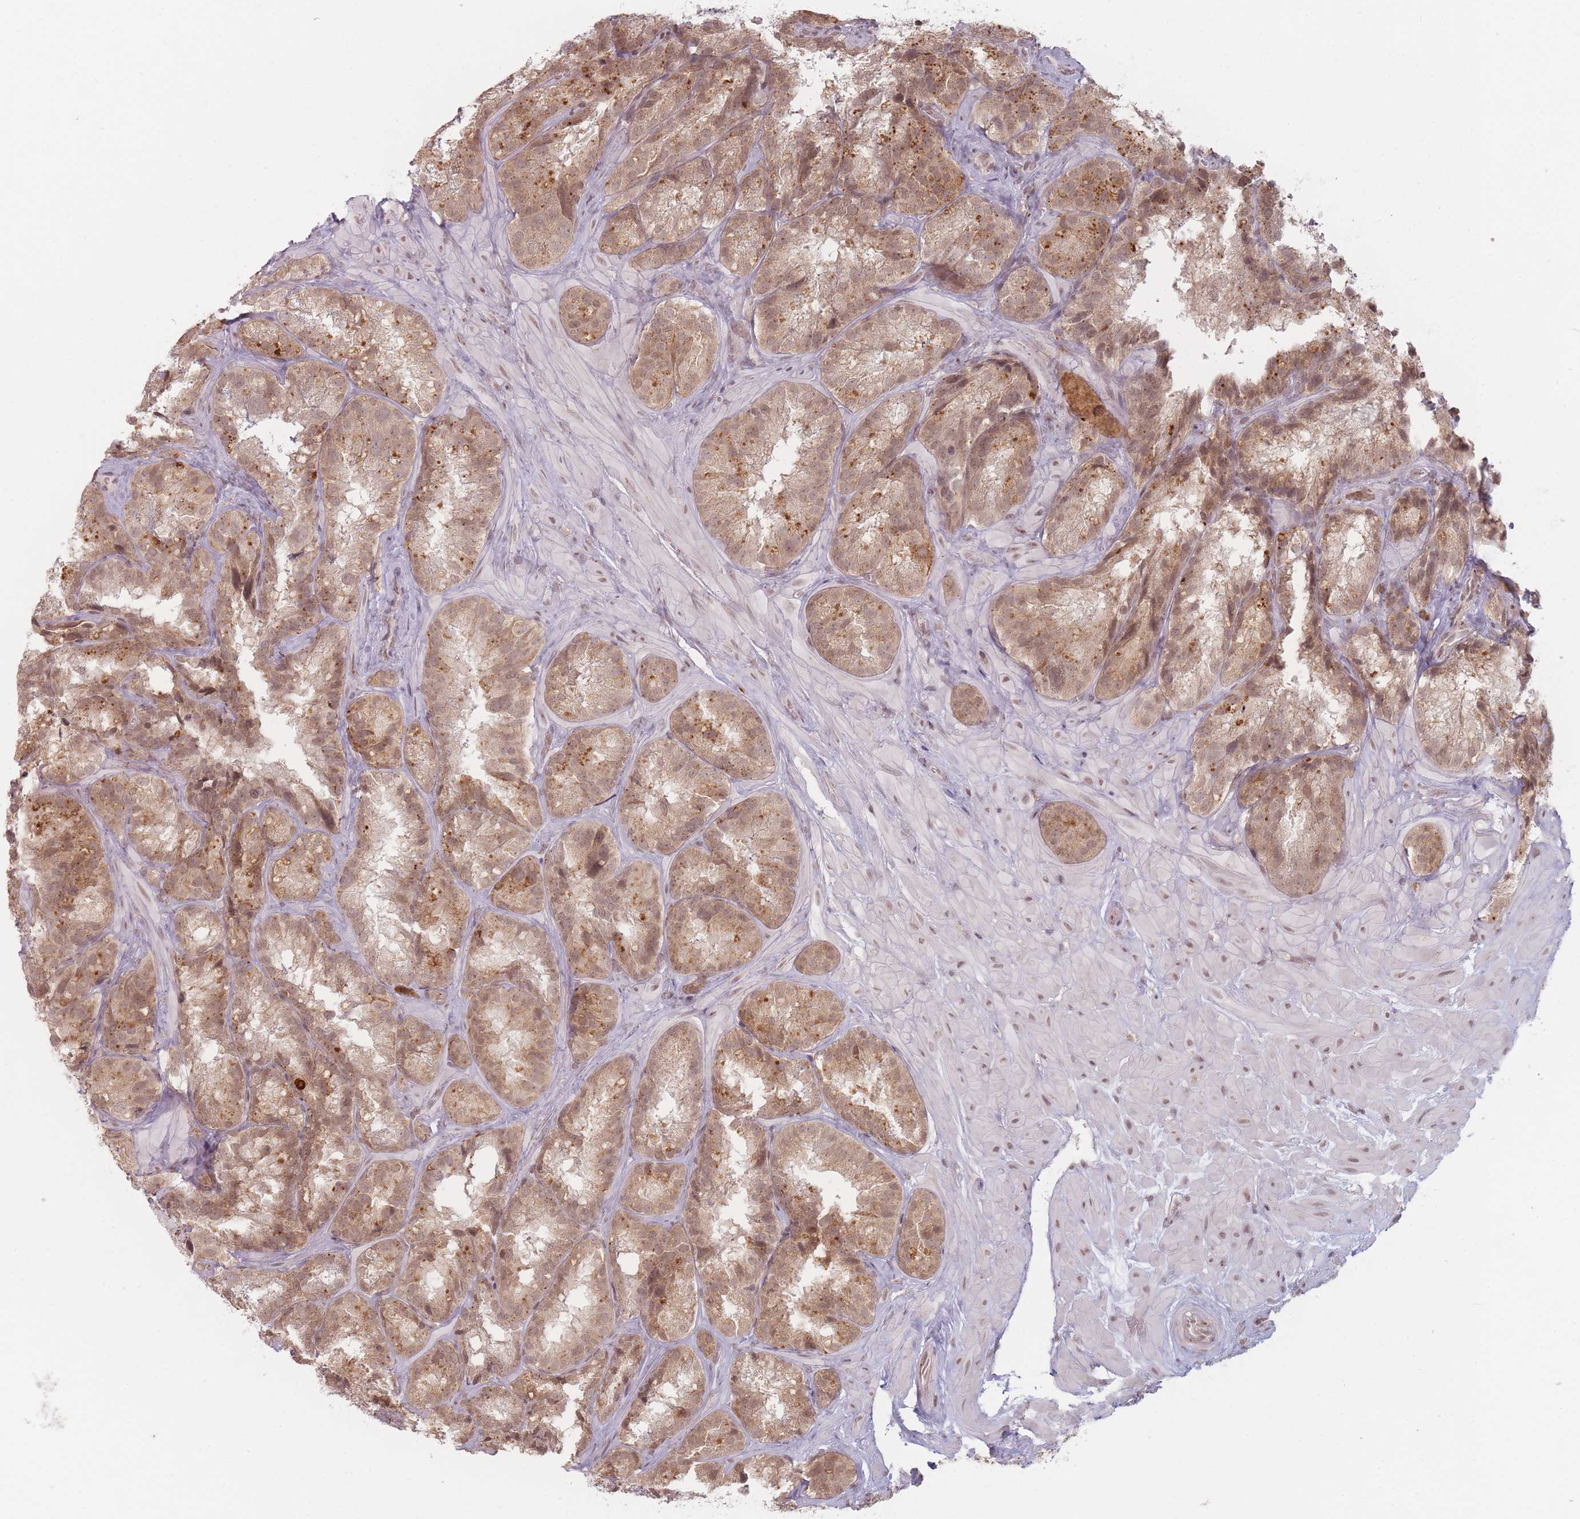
{"staining": {"intensity": "moderate", "quantity": ">75%", "location": "cytoplasmic/membranous,nuclear"}, "tissue": "seminal vesicle", "cell_type": "Glandular cells", "image_type": "normal", "snomed": [{"axis": "morphology", "description": "Normal tissue, NOS"}, {"axis": "topography", "description": "Seminal veicle"}], "caption": "Immunohistochemical staining of unremarkable human seminal vesicle exhibits moderate cytoplasmic/membranous,nuclear protein staining in about >75% of glandular cells. The staining was performed using DAB, with brown indicating positive protein expression. Nuclei are stained blue with hematoxylin.", "gene": "SPATA45", "patient": {"sex": "male", "age": 58}}